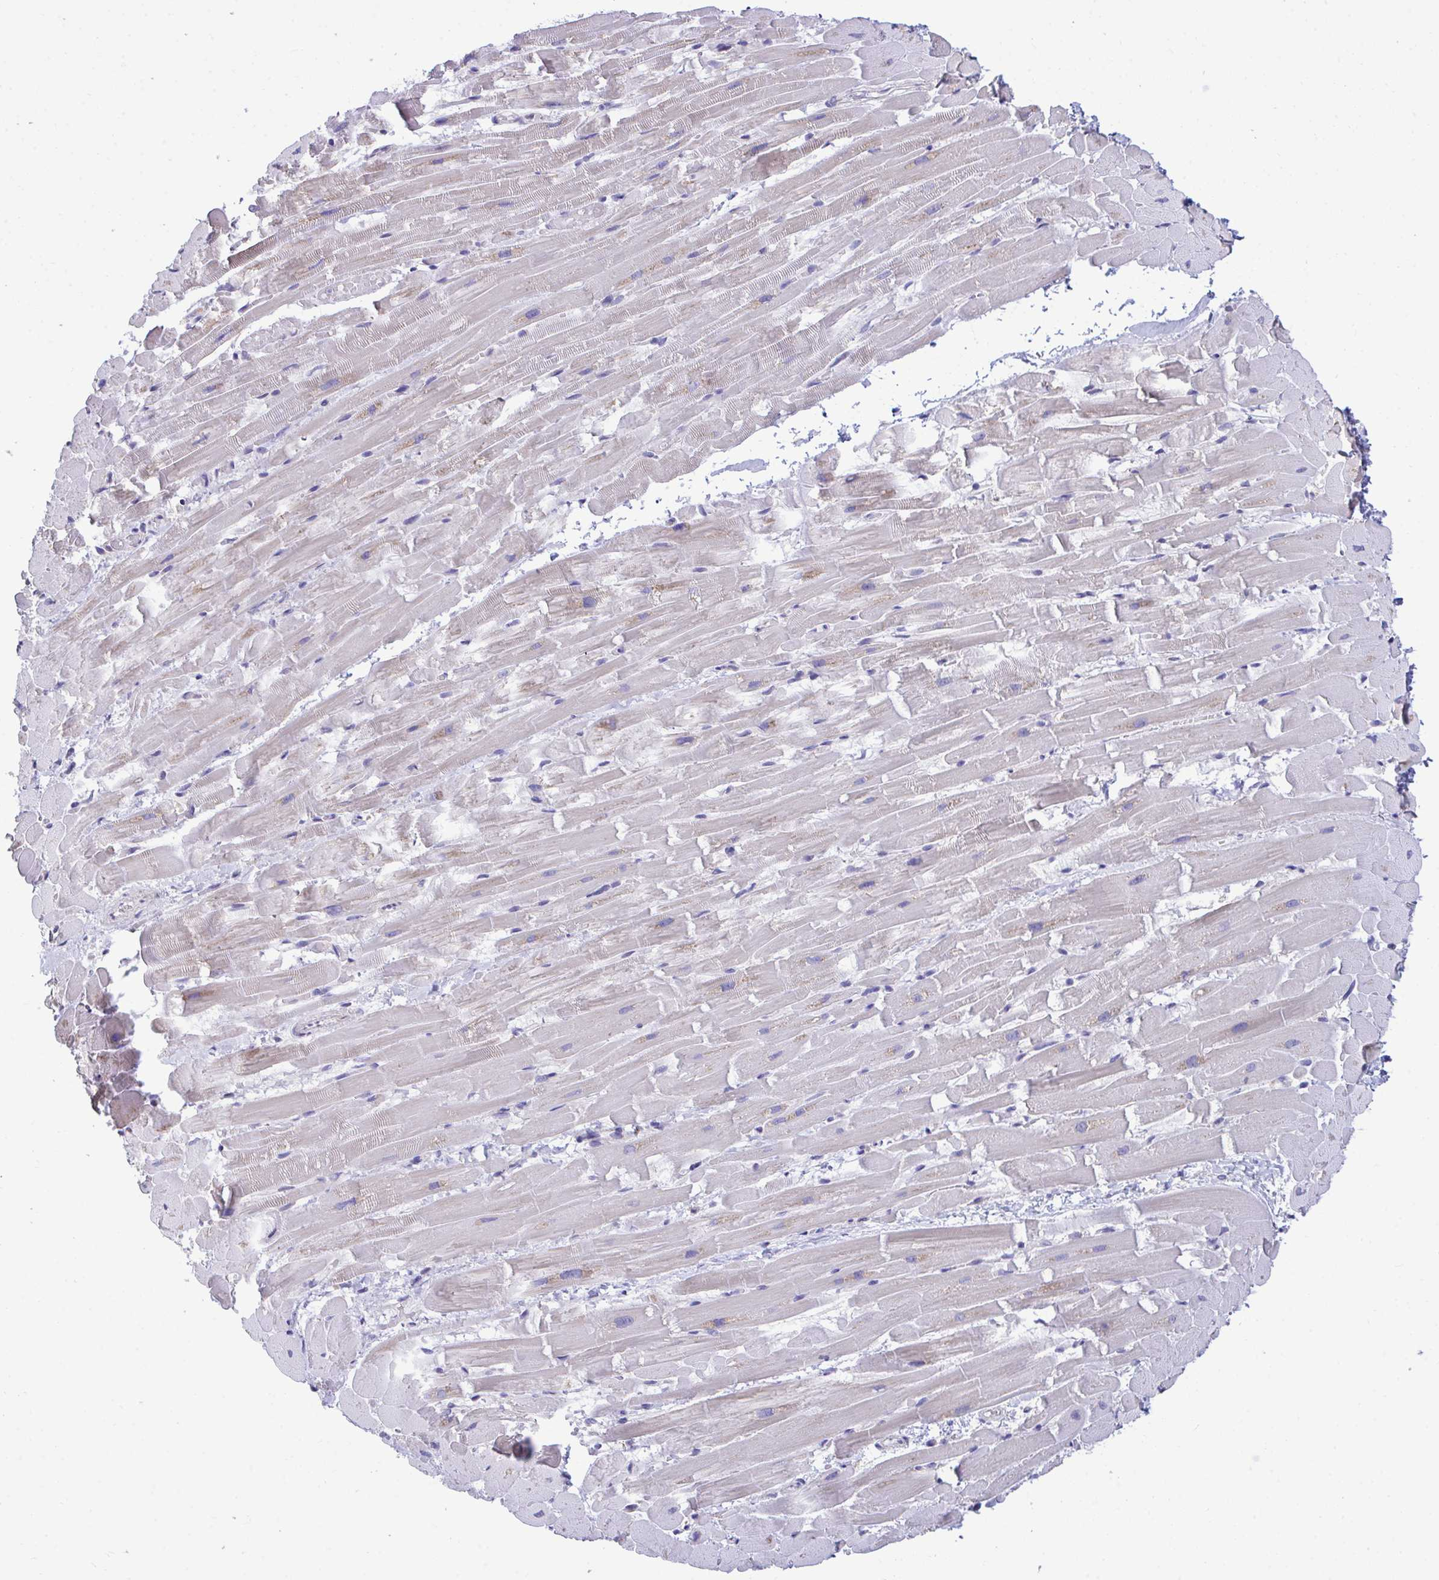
{"staining": {"intensity": "weak", "quantity": "<25%", "location": "cytoplasmic/membranous"}, "tissue": "heart muscle", "cell_type": "Cardiomyocytes", "image_type": "normal", "snomed": [{"axis": "morphology", "description": "Normal tissue, NOS"}, {"axis": "topography", "description": "Heart"}], "caption": "A high-resolution micrograph shows IHC staining of benign heart muscle, which displays no significant expression in cardiomyocytes.", "gene": "PIGK", "patient": {"sex": "male", "age": 37}}